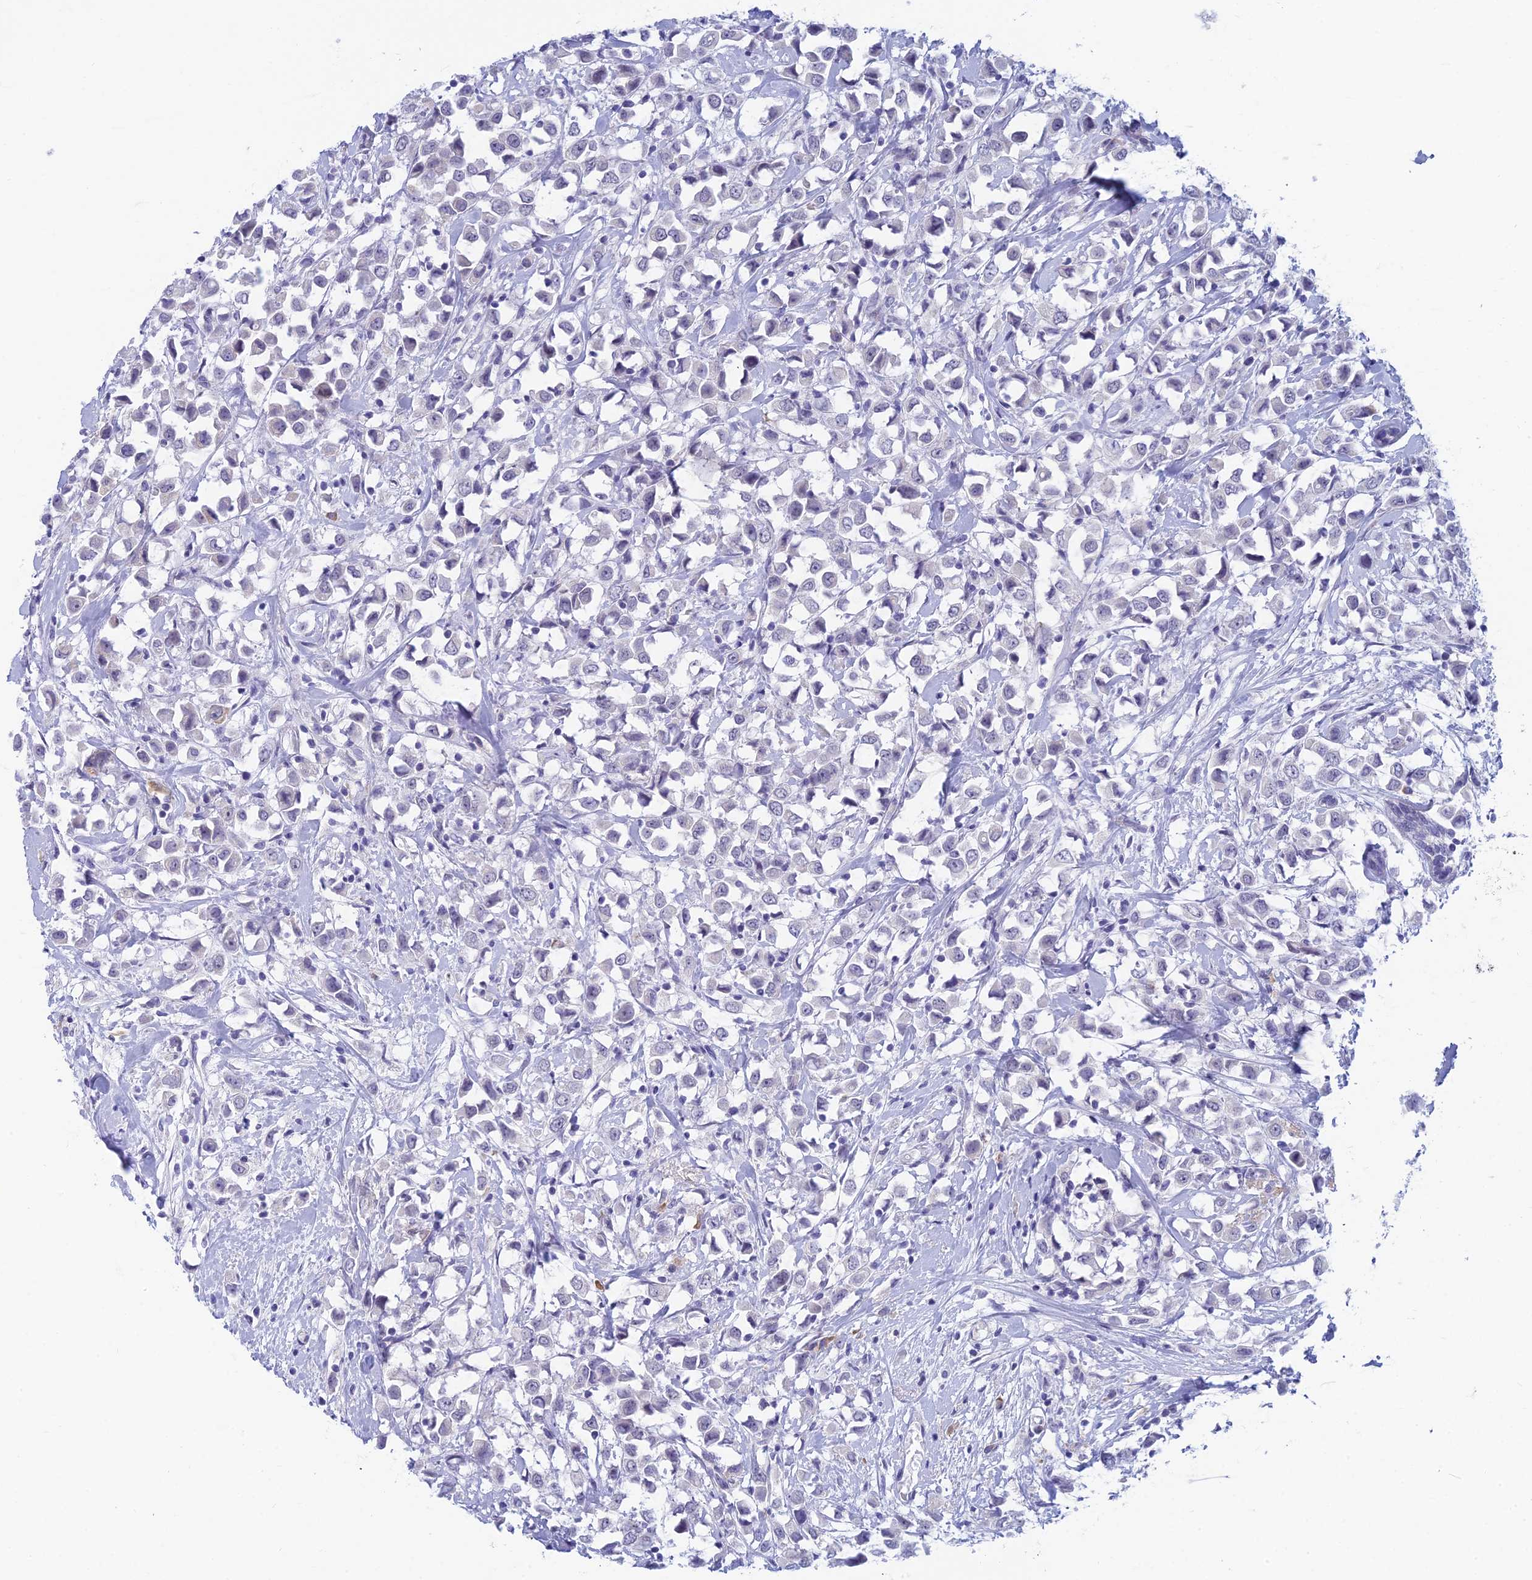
{"staining": {"intensity": "negative", "quantity": "none", "location": "none"}, "tissue": "breast cancer", "cell_type": "Tumor cells", "image_type": "cancer", "snomed": [{"axis": "morphology", "description": "Duct carcinoma"}, {"axis": "topography", "description": "Breast"}], "caption": "The histopathology image shows no staining of tumor cells in breast invasive ductal carcinoma.", "gene": "PPP1R26", "patient": {"sex": "female", "age": 61}}